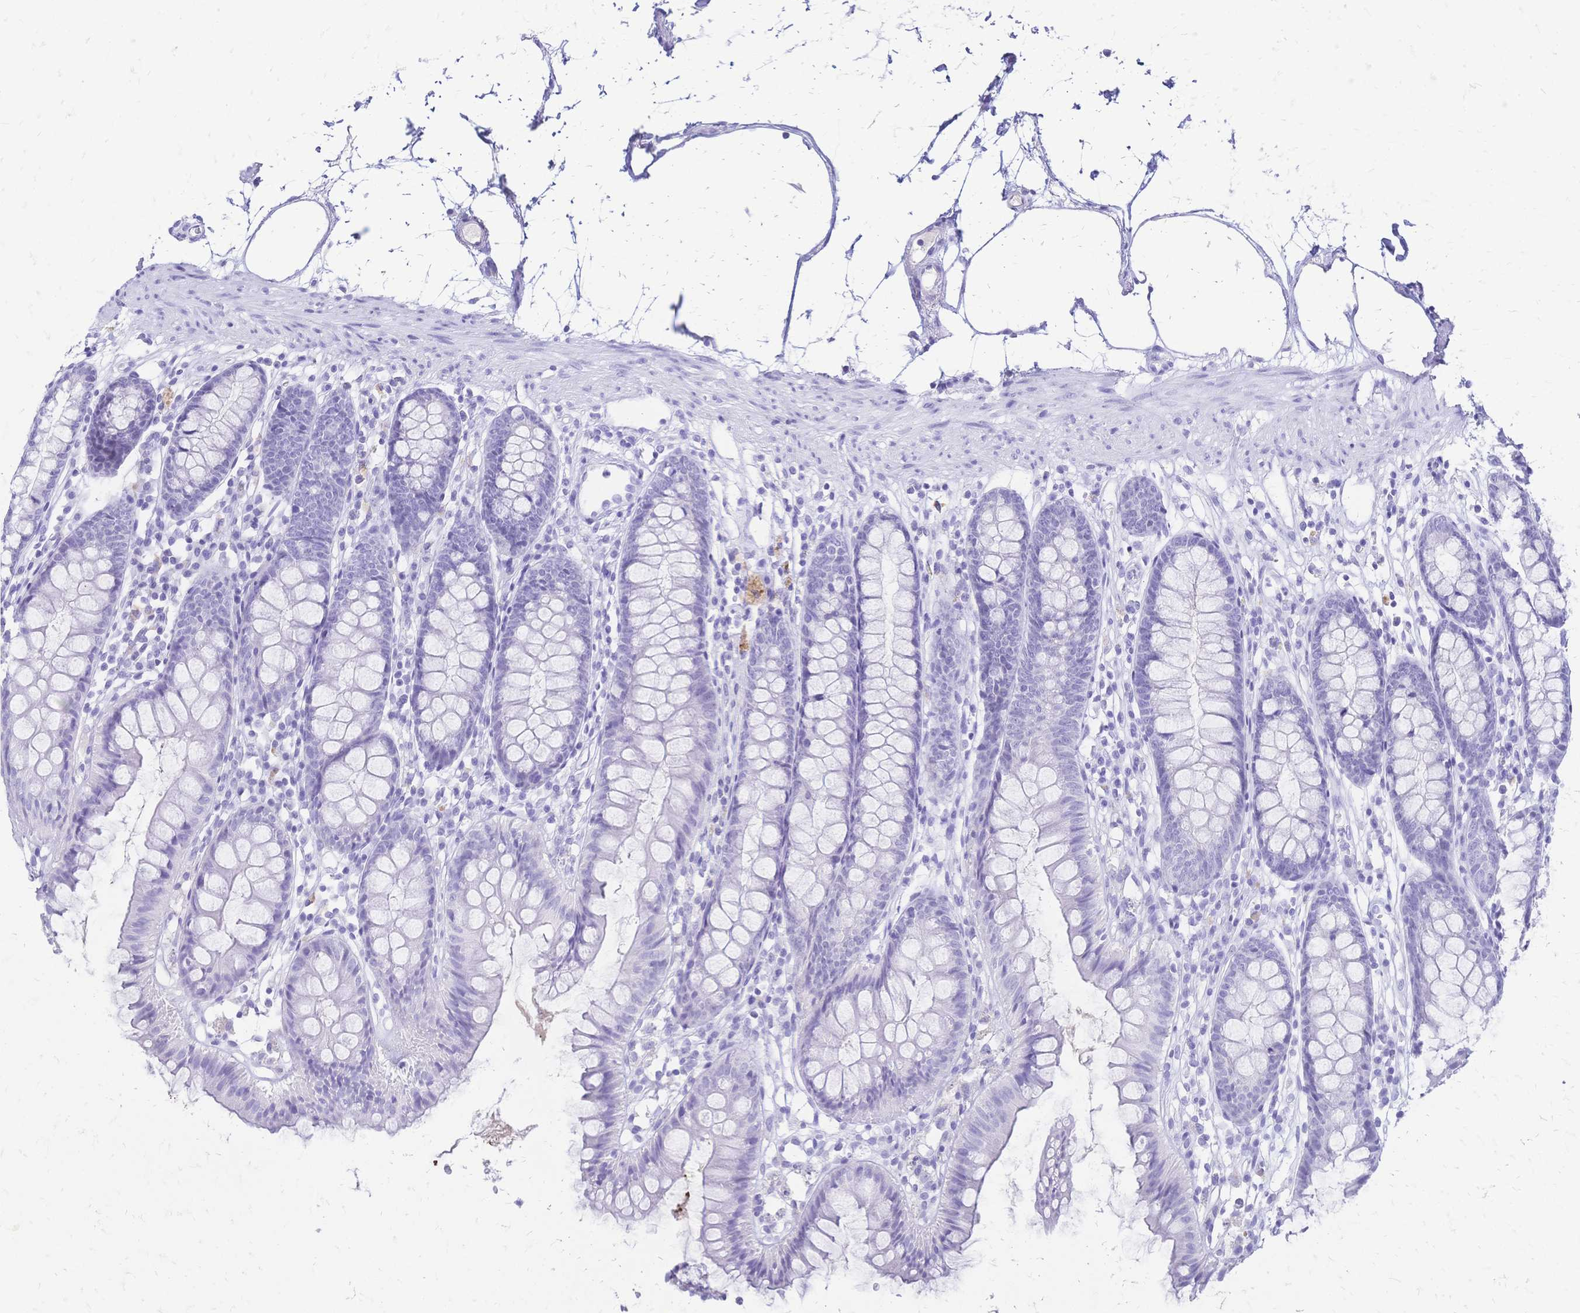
{"staining": {"intensity": "negative", "quantity": "none", "location": "none"}, "tissue": "colon", "cell_type": "Endothelial cells", "image_type": "normal", "snomed": [{"axis": "morphology", "description": "Normal tissue, NOS"}, {"axis": "topography", "description": "Colon"}], "caption": "The histopathology image displays no staining of endothelial cells in normal colon. (DAB (3,3'-diaminobenzidine) immunohistochemistry visualized using brightfield microscopy, high magnification).", "gene": "FA2H", "patient": {"sex": "female", "age": 84}}